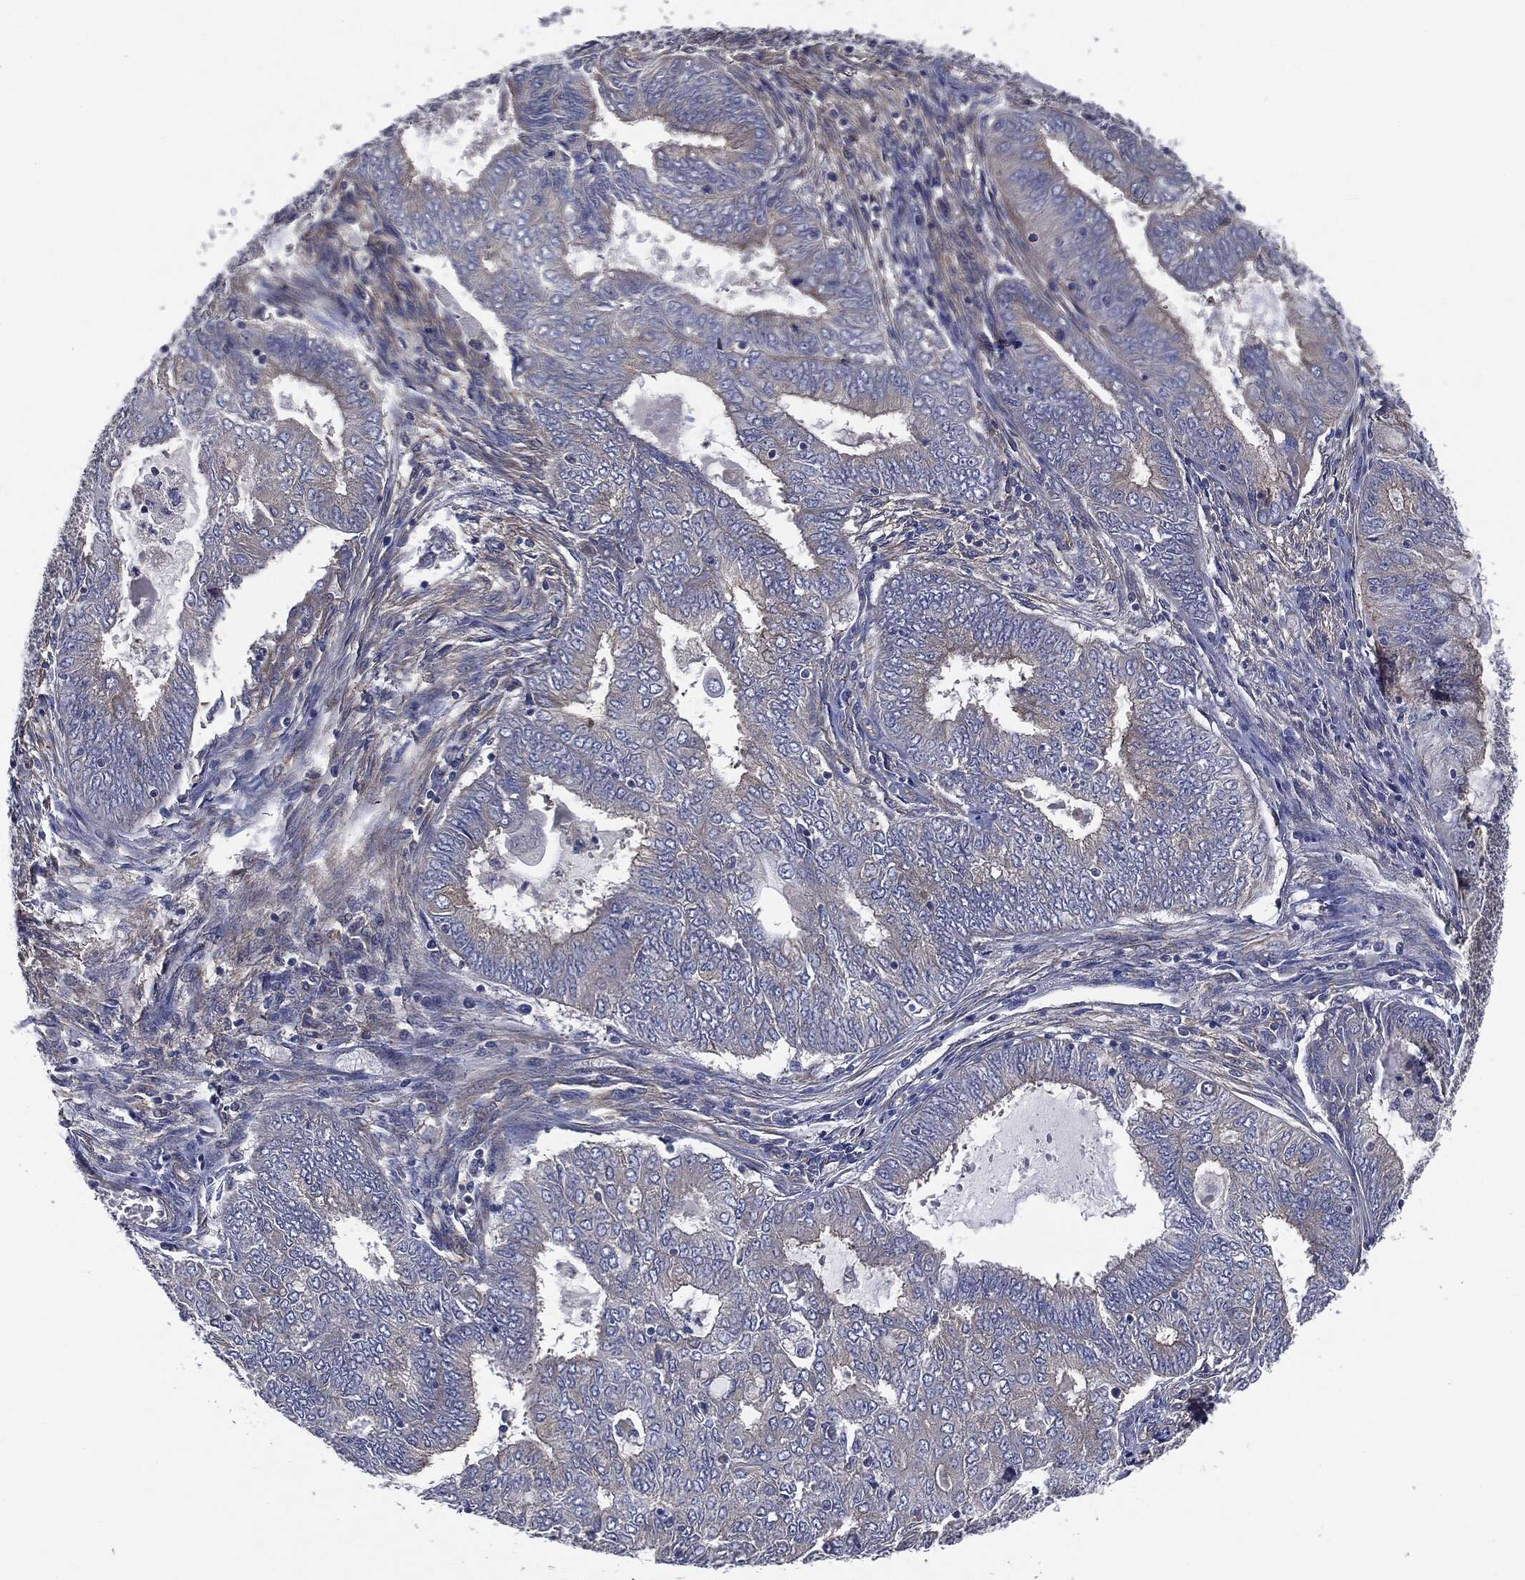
{"staining": {"intensity": "negative", "quantity": "none", "location": "none"}, "tissue": "endometrial cancer", "cell_type": "Tumor cells", "image_type": "cancer", "snomed": [{"axis": "morphology", "description": "Adenocarcinoma, NOS"}, {"axis": "topography", "description": "Endometrium"}], "caption": "Endometrial cancer was stained to show a protein in brown. There is no significant expression in tumor cells. (IHC, brightfield microscopy, high magnification).", "gene": "EPS15L1", "patient": {"sex": "female", "age": 62}}